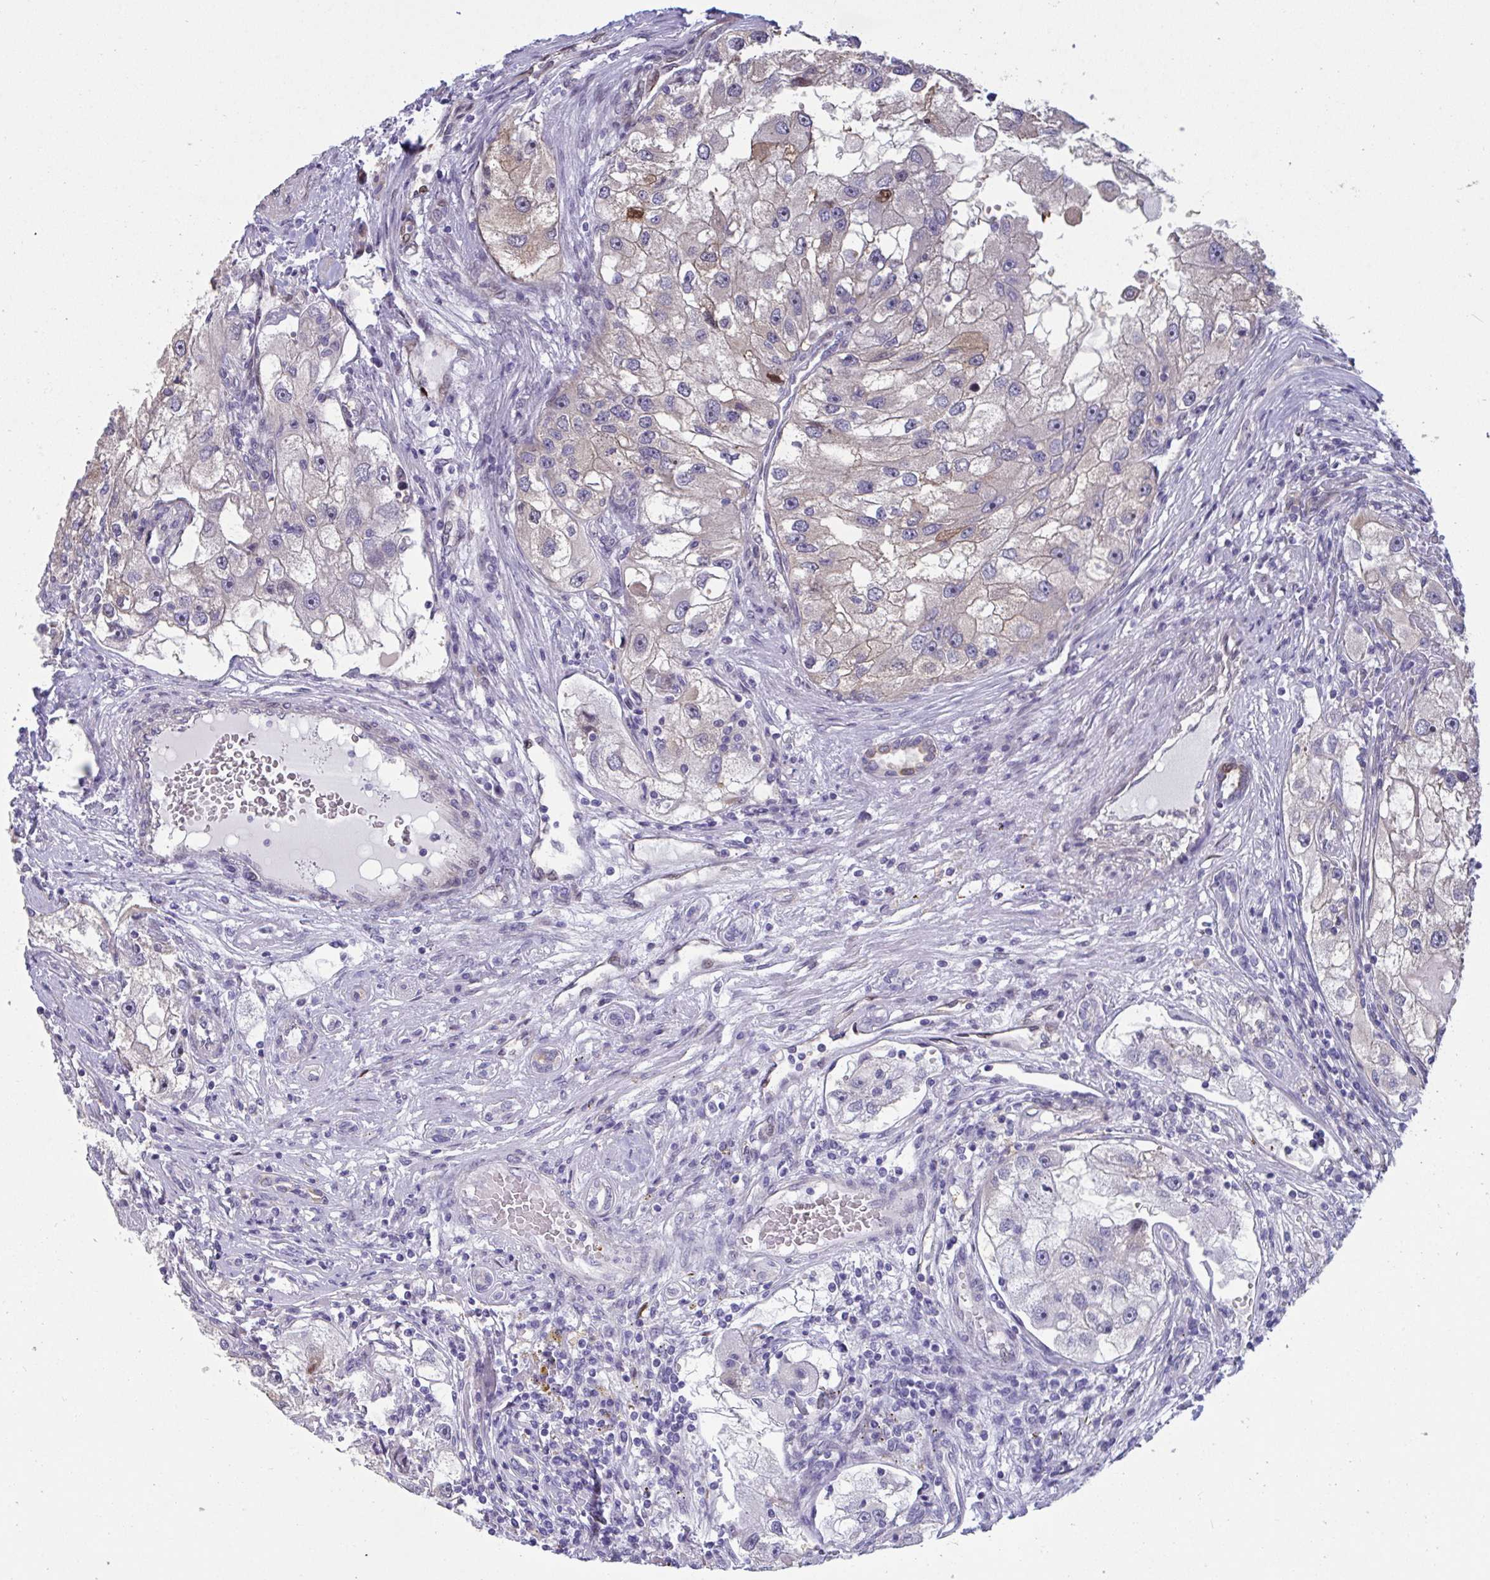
{"staining": {"intensity": "moderate", "quantity": "<25%", "location": "nuclear"}, "tissue": "renal cancer", "cell_type": "Tumor cells", "image_type": "cancer", "snomed": [{"axis": "morphology", "description": "Adenocarcinoma, NOS"}, {"axis": "topography", "description": "Kidney"}], "caption": "Immunohistochemistry image of neoplastic tissue: adenocarcinoma (renal) stained using immunohistochemistry exhibits low levels of moderate protein expression localized specifically in the nuclear of tumor cells, appearing as a nuclear brown color.", "gene": "PELI2", "patient": {"sex": "male", "age": 63}}